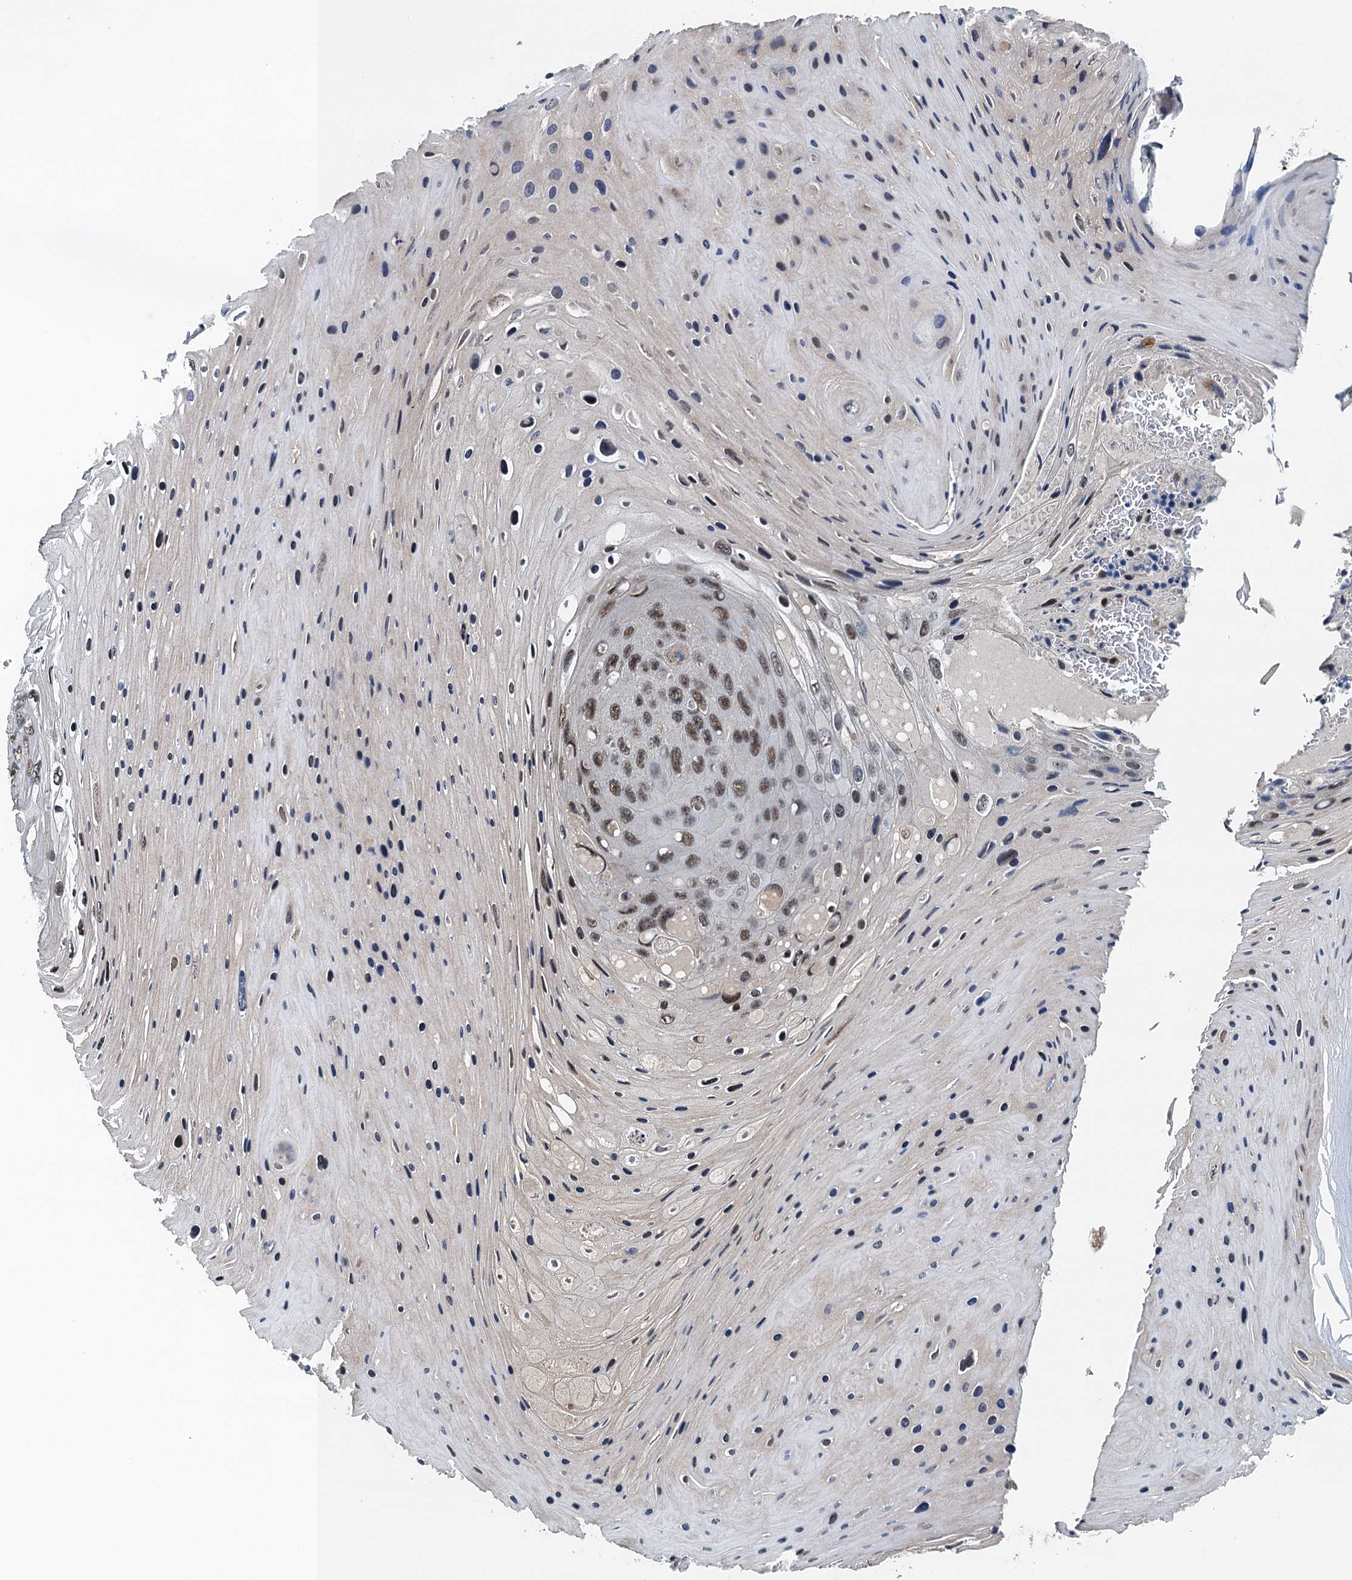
{"staining": {"intensity": "moderate", "quantity": ">75%", "location": "nuclear"}, "tissue": "skin cancer", "cell_type": "Tumor cells", "image_type": "cancer", "snomed": [{"axis": "morphology", "description": "Squamous cell carcinoma, NOS"}, {"axis": "topography", "description": "Skin"}], "caption": "Skin squamous cell carcinoma tissue reveals moderate nuclear positivity in approximately >75% of tumor cells, visualized by immunohistochemistry.", "gene": "MTA3", "patient": {"sex": "female", "age": 88}}